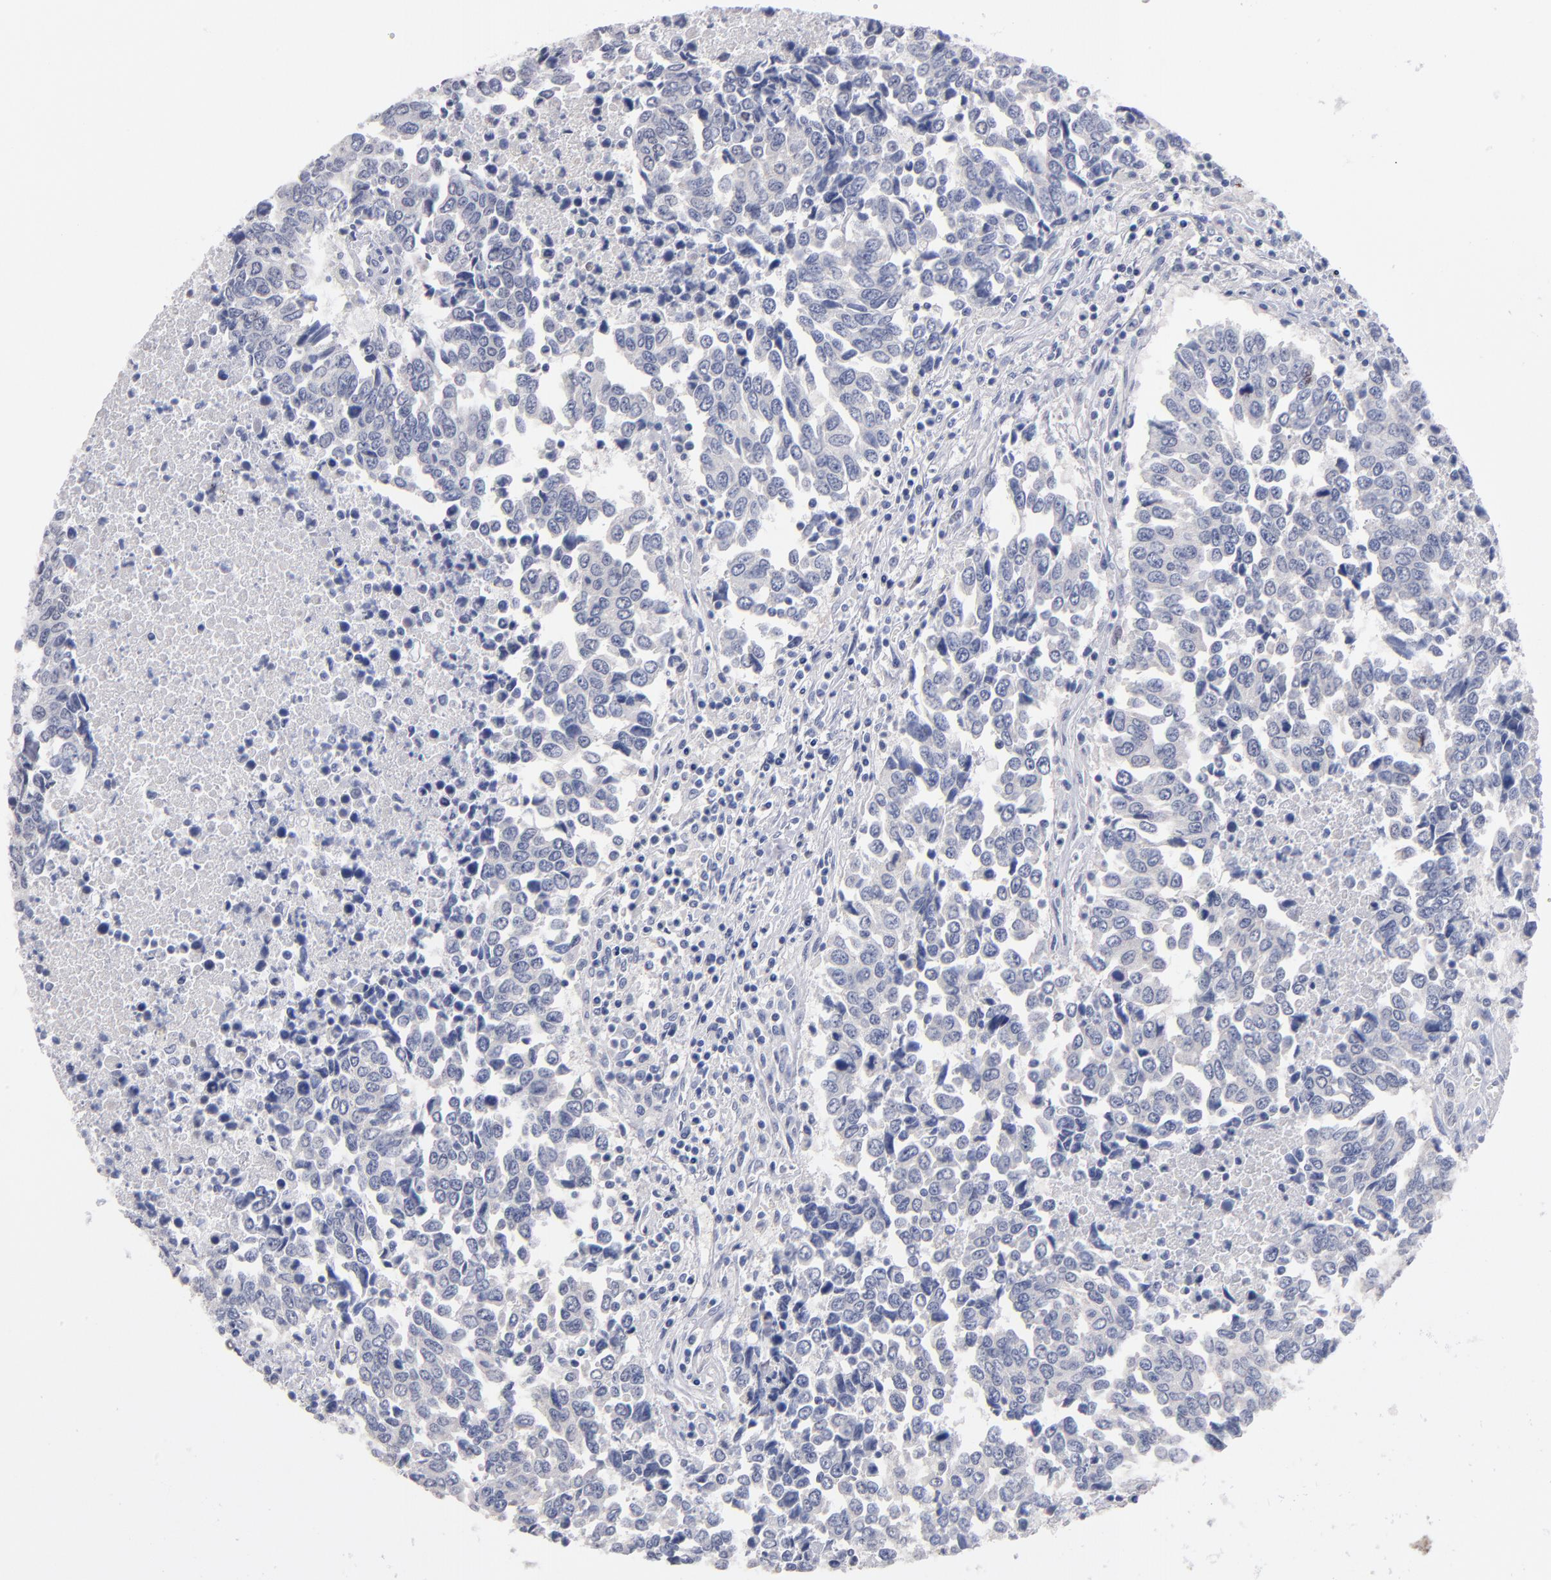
{"staining": {"intensity": "negative", "quantity": "none", "location": "none"}, "tissue": "urothelial cancer", "cell_type": "Tumor cells", "image_type": "cancer", "snomed": [{"axis": "morphology", "description": "Urothelial carcinoma, High grade"}, {"axis": "topography", "description": "Urinary bladder"}], "caption": "Immunohistochemistry (IHC) micrograph of human high-grade urothelial carcinoma stained for a protein (brown), which reveals no staining in tumor cells. The staining is performed using DAB brown chromogen with nuclei counter-stained in using hematoxylin.", "gene": "MN1", "patient": {"sex": "male", "age": 86}}